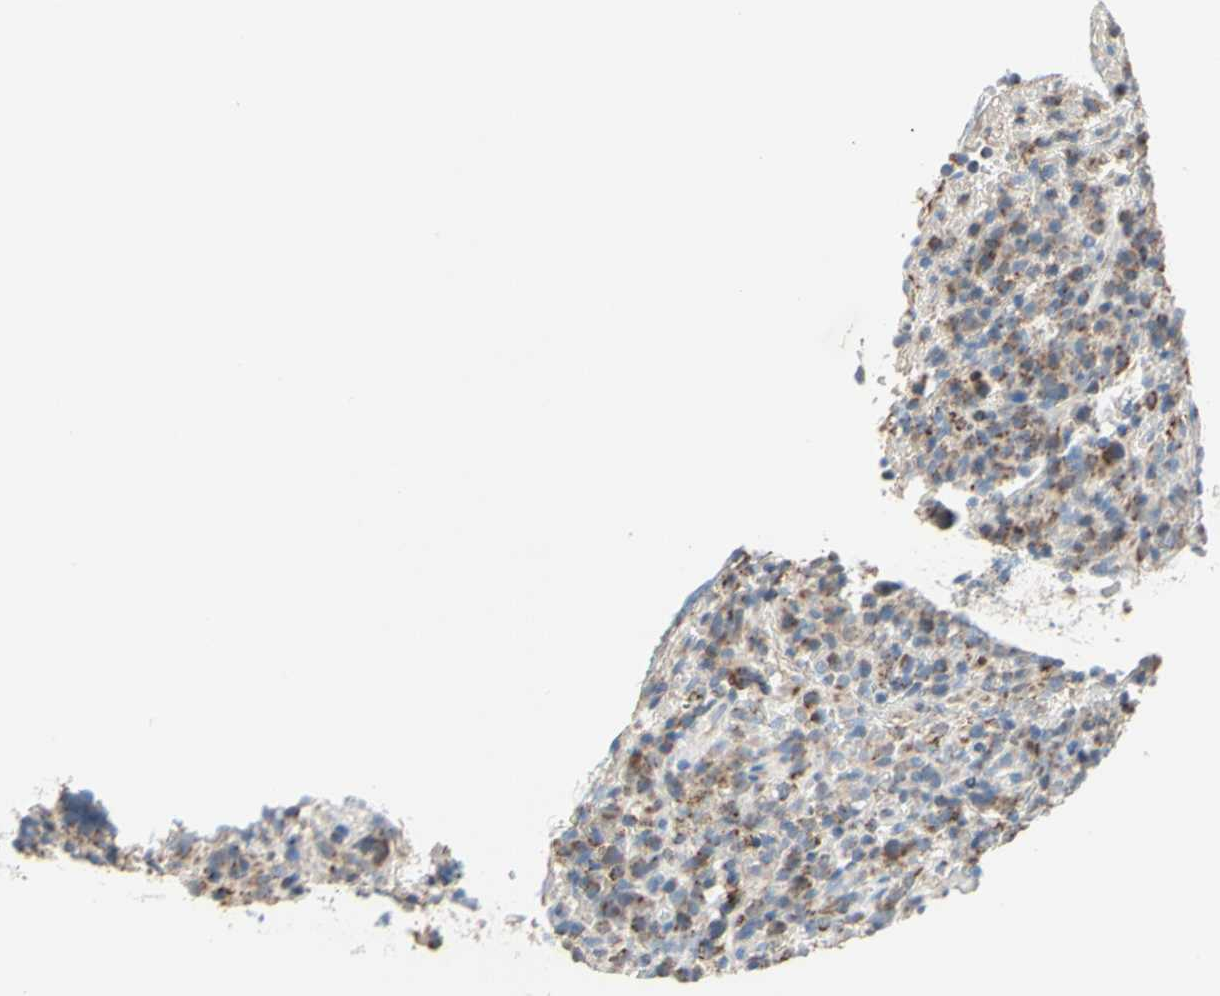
{"staining": {"intensity": "moderate", "quantity": "25%-75%", "location": "cytoplasmic/membranous"}, "tissue": "lymphoma", "cell_type": "Tumor cells", "image_type": "cancer", "snomed": [{"axis": "morphology", "description": "Malignant lymphoma, non-Hodgkin's type, High grade"}, {"axis": "topography", "description": "Lymph node"}], "caption": "A brown stain shows moderate cytoplasmic/membranous expression of a protein in malignant lymphoma, non-Hodgkin's type (high-grade) tumor cells.", "gene": "MFF", "patient": {"sex": "female", "age": 76}}